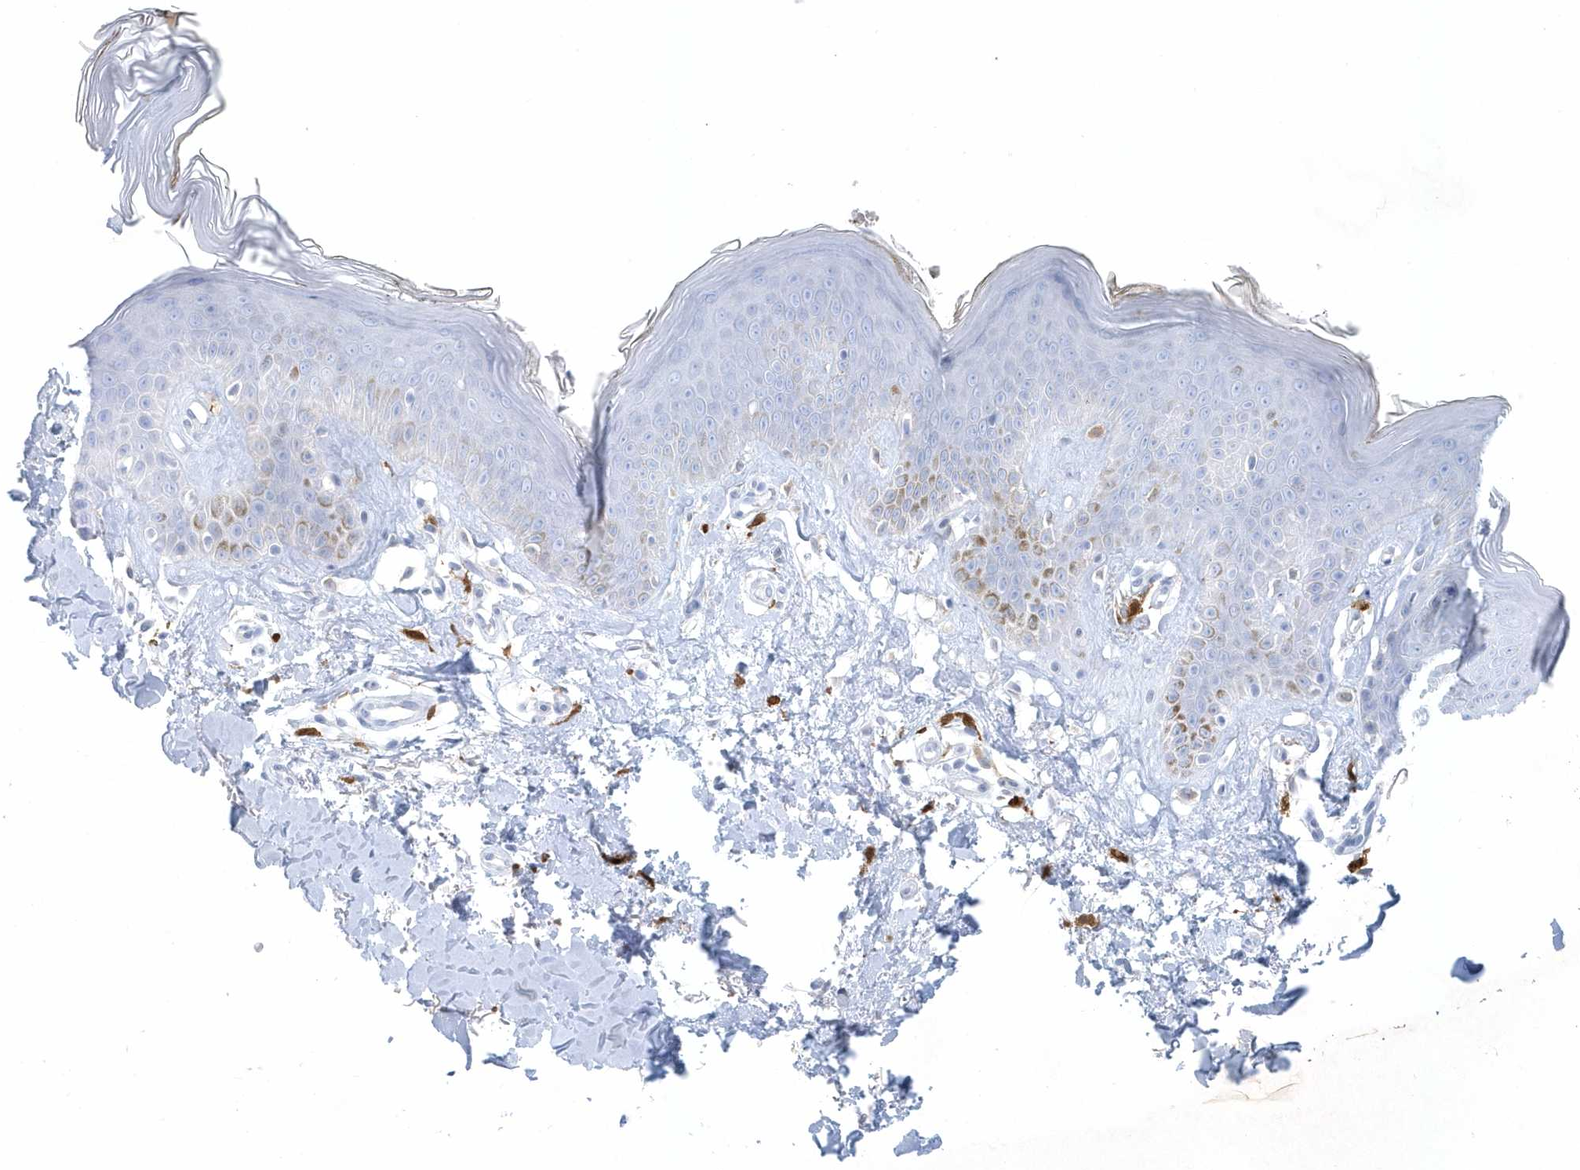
{"staining": {"intensity": "negative", "quantity": "none", "location": "none"}, "tissue": "skin", "cell_type": "Fibroblasts", "image_type": "normal", "snomed": [{"axis": "morphology", "description": "Normal tissue, NOS"}, {"axis": "topography", "description": "Skin"}], "caption": "Immunohistochemistry (IHC) photomicrograph of normal skin stained for a protein (brown), which reveals no expression in fibroblasts. (Stains: DAB immunohistochemistry with hematoxylin counter stain, Microscopy: brightfield microscopy at high magnification).", "gene": "FAM98A", "patient": {"sex": "female", "age": 64}}